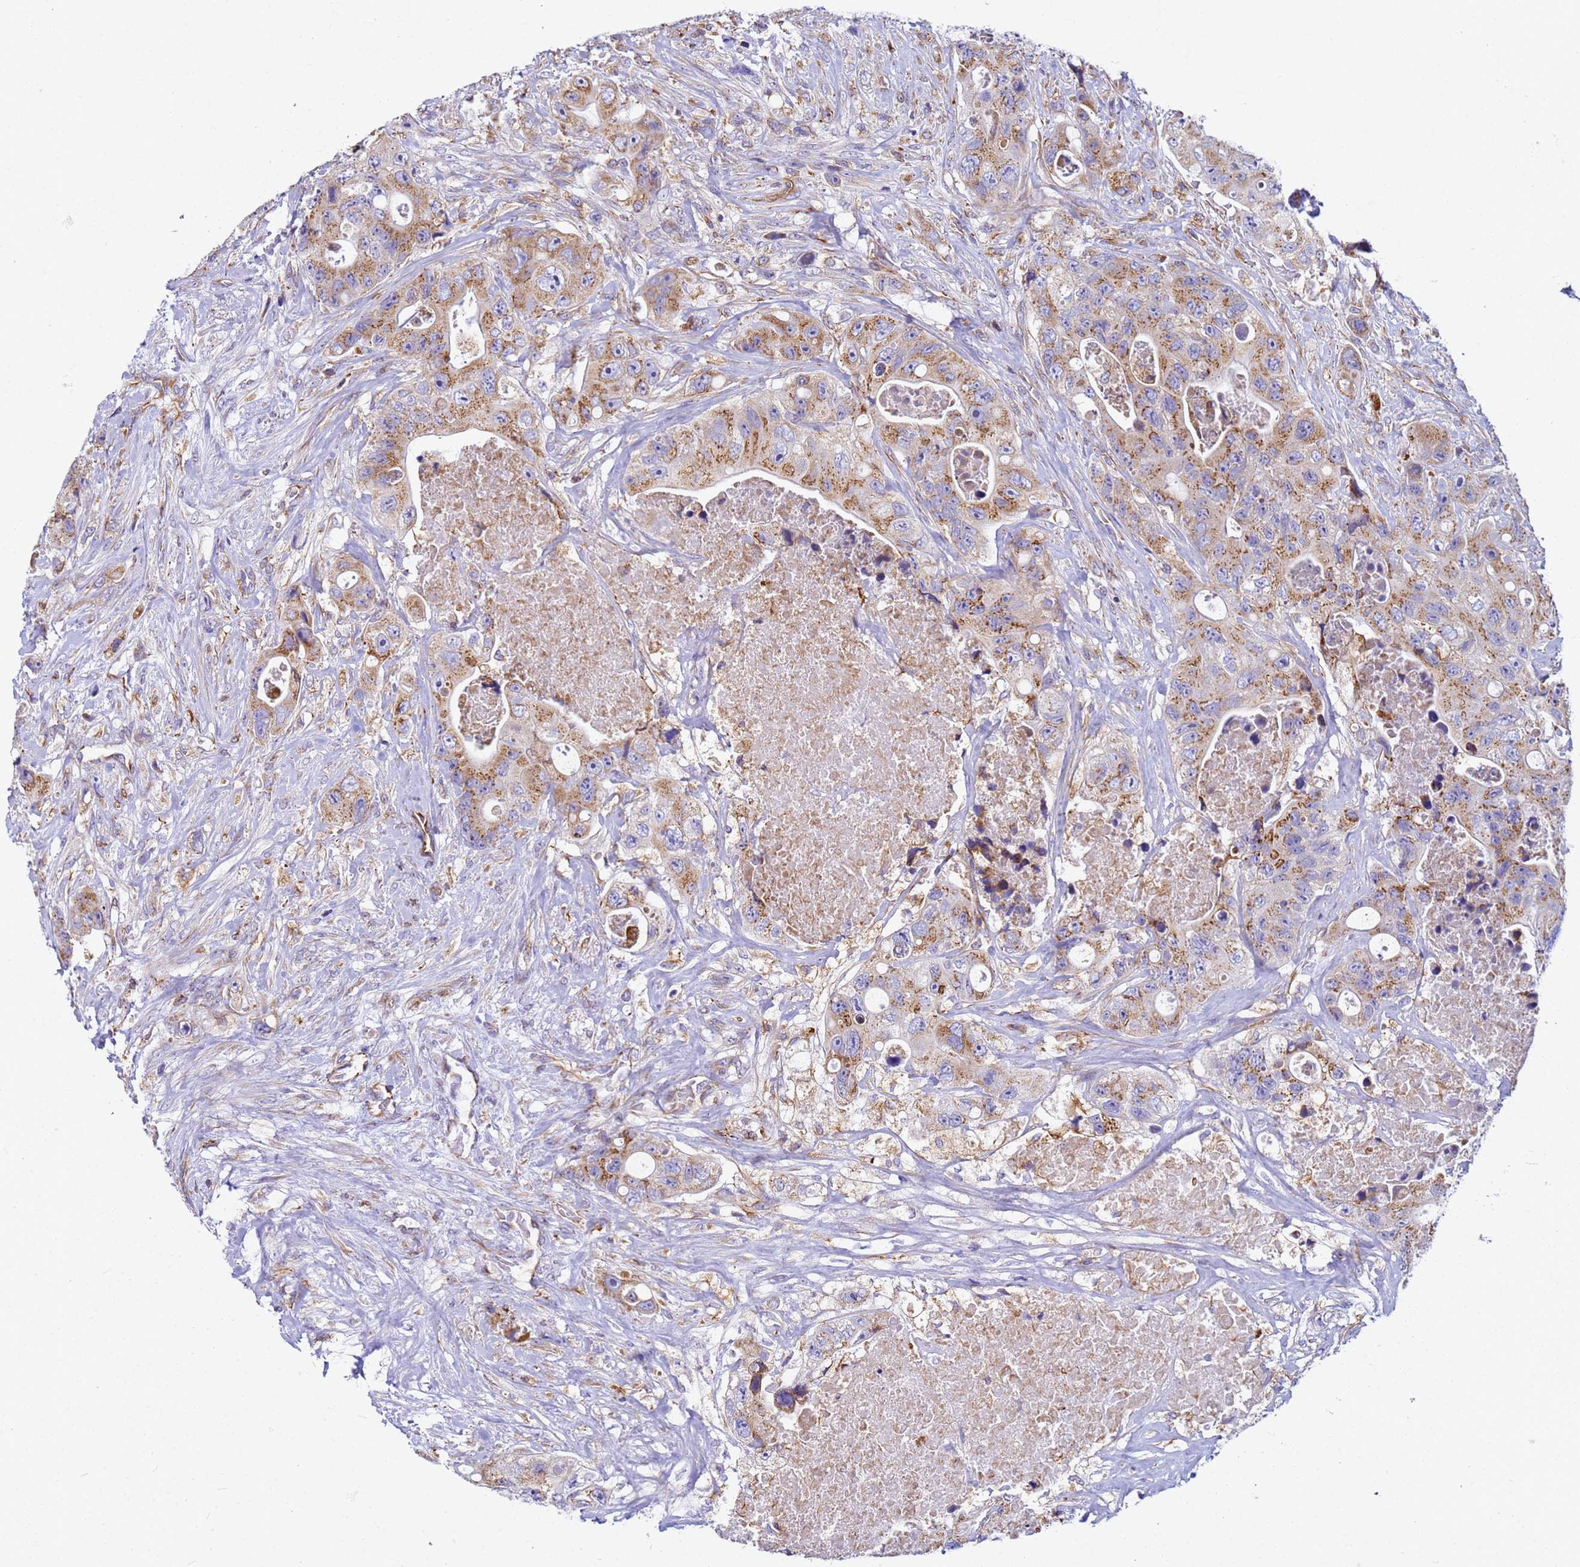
{"staining": {"intensity": "moderate", "quantity": ">75%", "location": "cytoplasmic/membranous"}, "tissue": "colorectal cancer", "cell_type": "Tumor cells", "image_type": "cancer", "snomed": [{"axis": "morphology", "description": "Adenocarcinoma, NOS"}, {"axis": "topography", "description": "Colon"}], "caption": "Human adenocarcinoma (colorectal) stained with a brown dye demonstrates moderate cytoplasmic/membranous positive staining in about >75% of tumor cells.", "gene": "UBXN2B", "patient": {"sex": "female", "age": 46}}